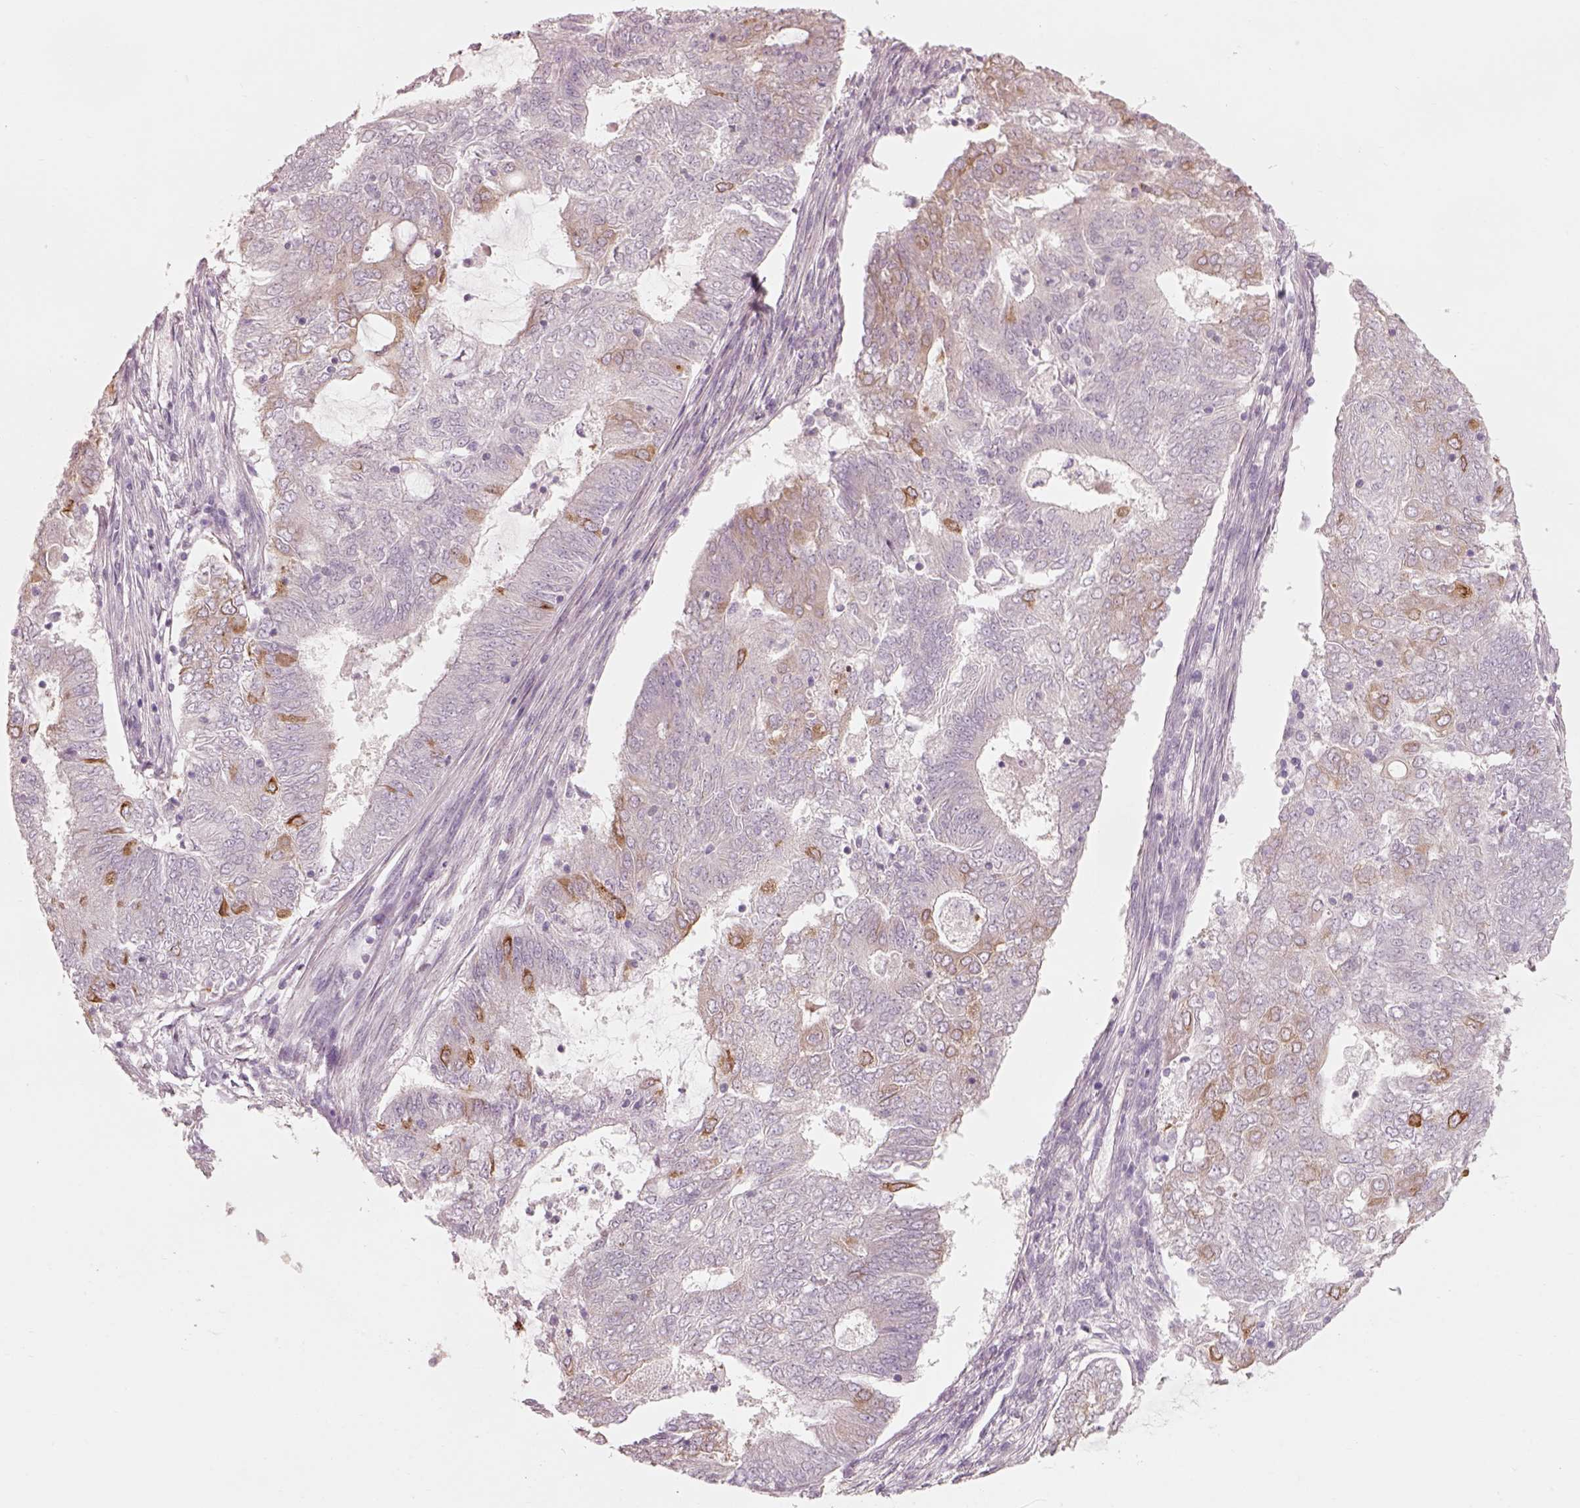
{"staining": {"intensity": "moderate", "quantity": "<25%", "location": "cytoplasmic/membranous"}, "tissue": "endometrial cancer", "cell_type": "Tumor cells", "image_type": "cancer", "snomed": [{"axis": "morphology", "description": "Adenocarcinoma, NOS"}, {"axis": "topography", "description": "Endometrium"}], "caption": "Immunohistochemical staining of human adenocarcinoma (endometrial) reveals moderate cytoplasmic/membranous protein staining in approximately <25% of tumor cells.", "gene": "CDS1", "patient": {"sex": "female", "age": 62}}